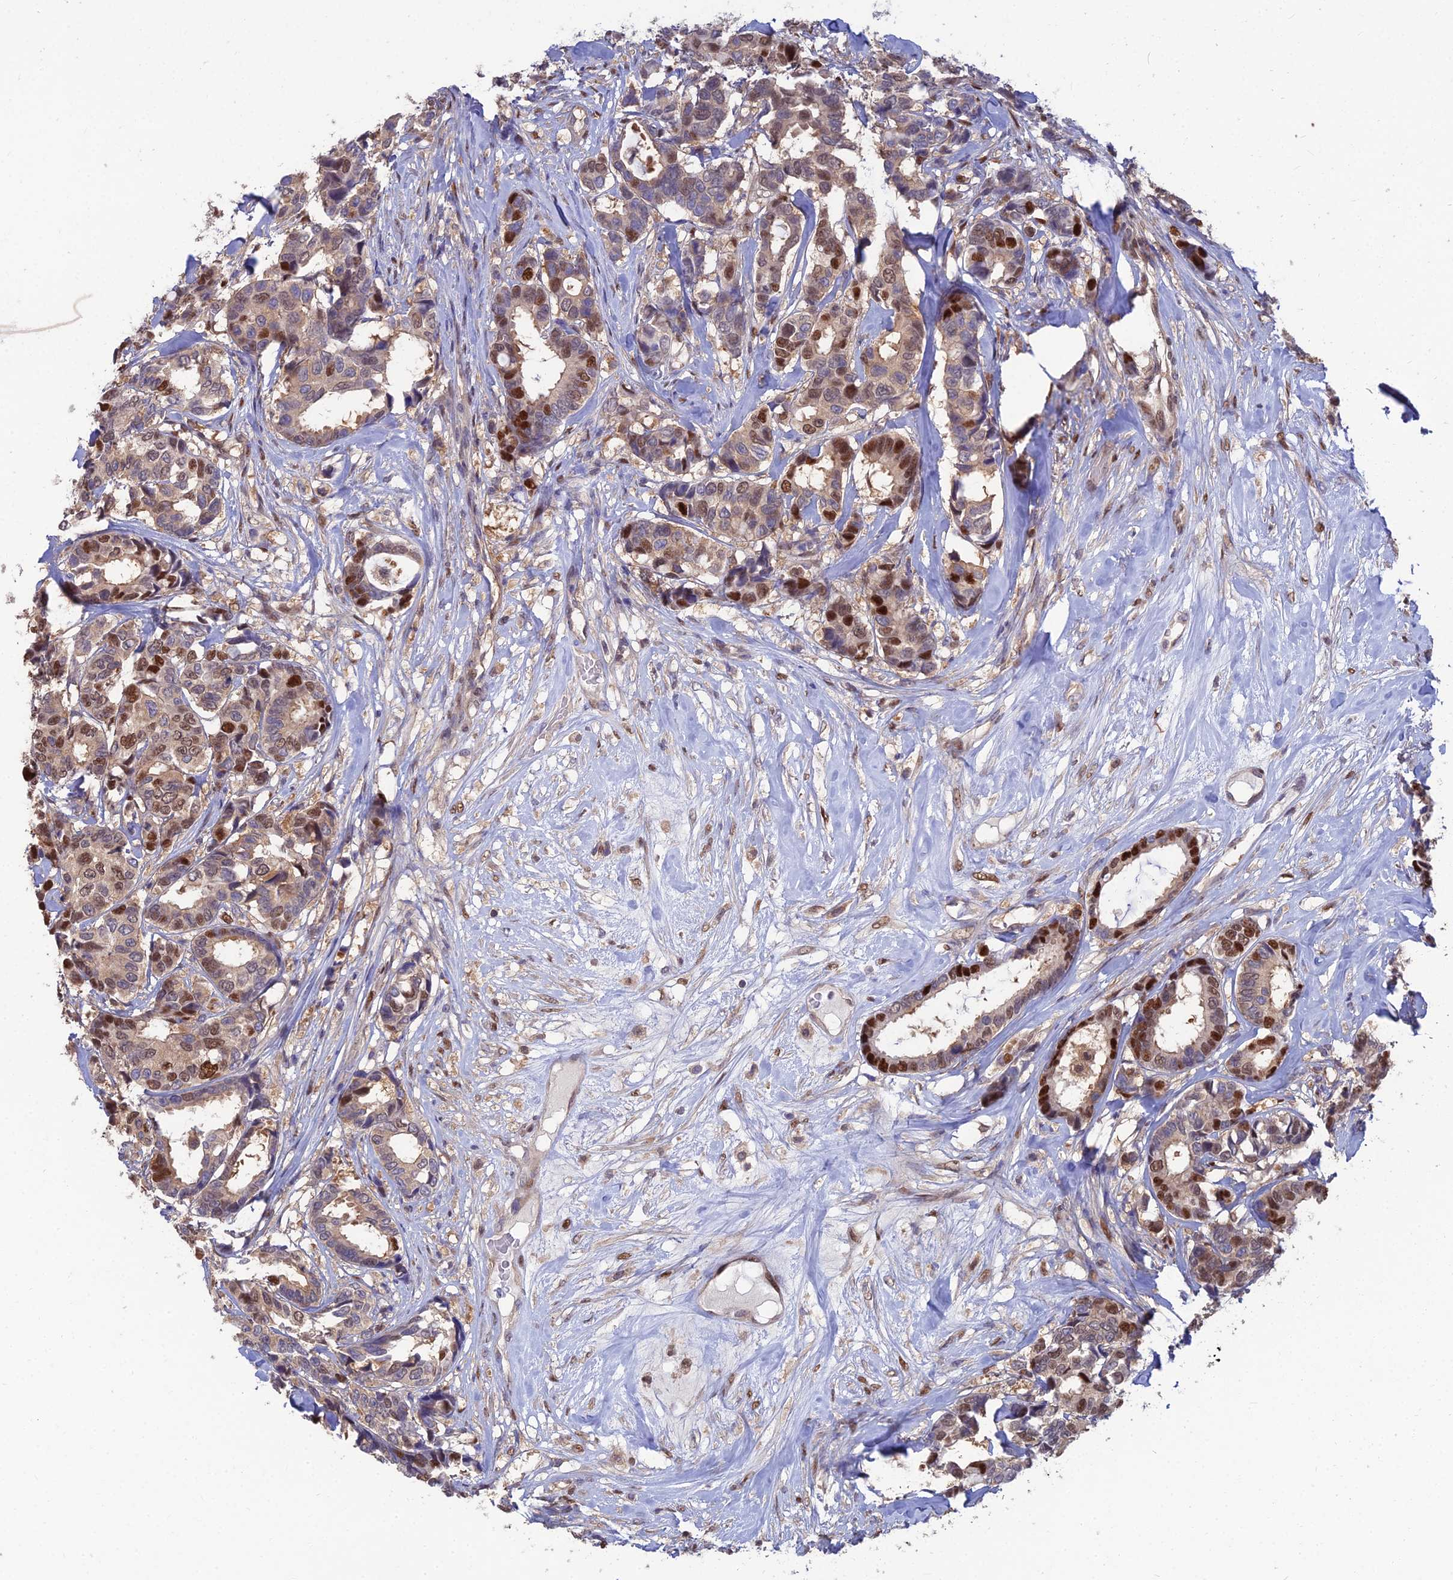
{"staining": {"intensity": "strong", "quantity": "25%-75%", "location": "nuclear"}, "tissue": "breast cancer", "cell_type": "Tumor cells", "image_type": "cancer", "snomed": [{"axis": "morphology", "description": "Duct carcinoma"}, {"axis": "topography", "description": "Breast"}], "caption": "Protein expression analysis of breast cancer (invasive ductal carcinoma) displays strong nuclear expression in about 25%-75% of tumor cells.", "gene": "DNPEP", "patient": {"sex": "female", "age": 87}}